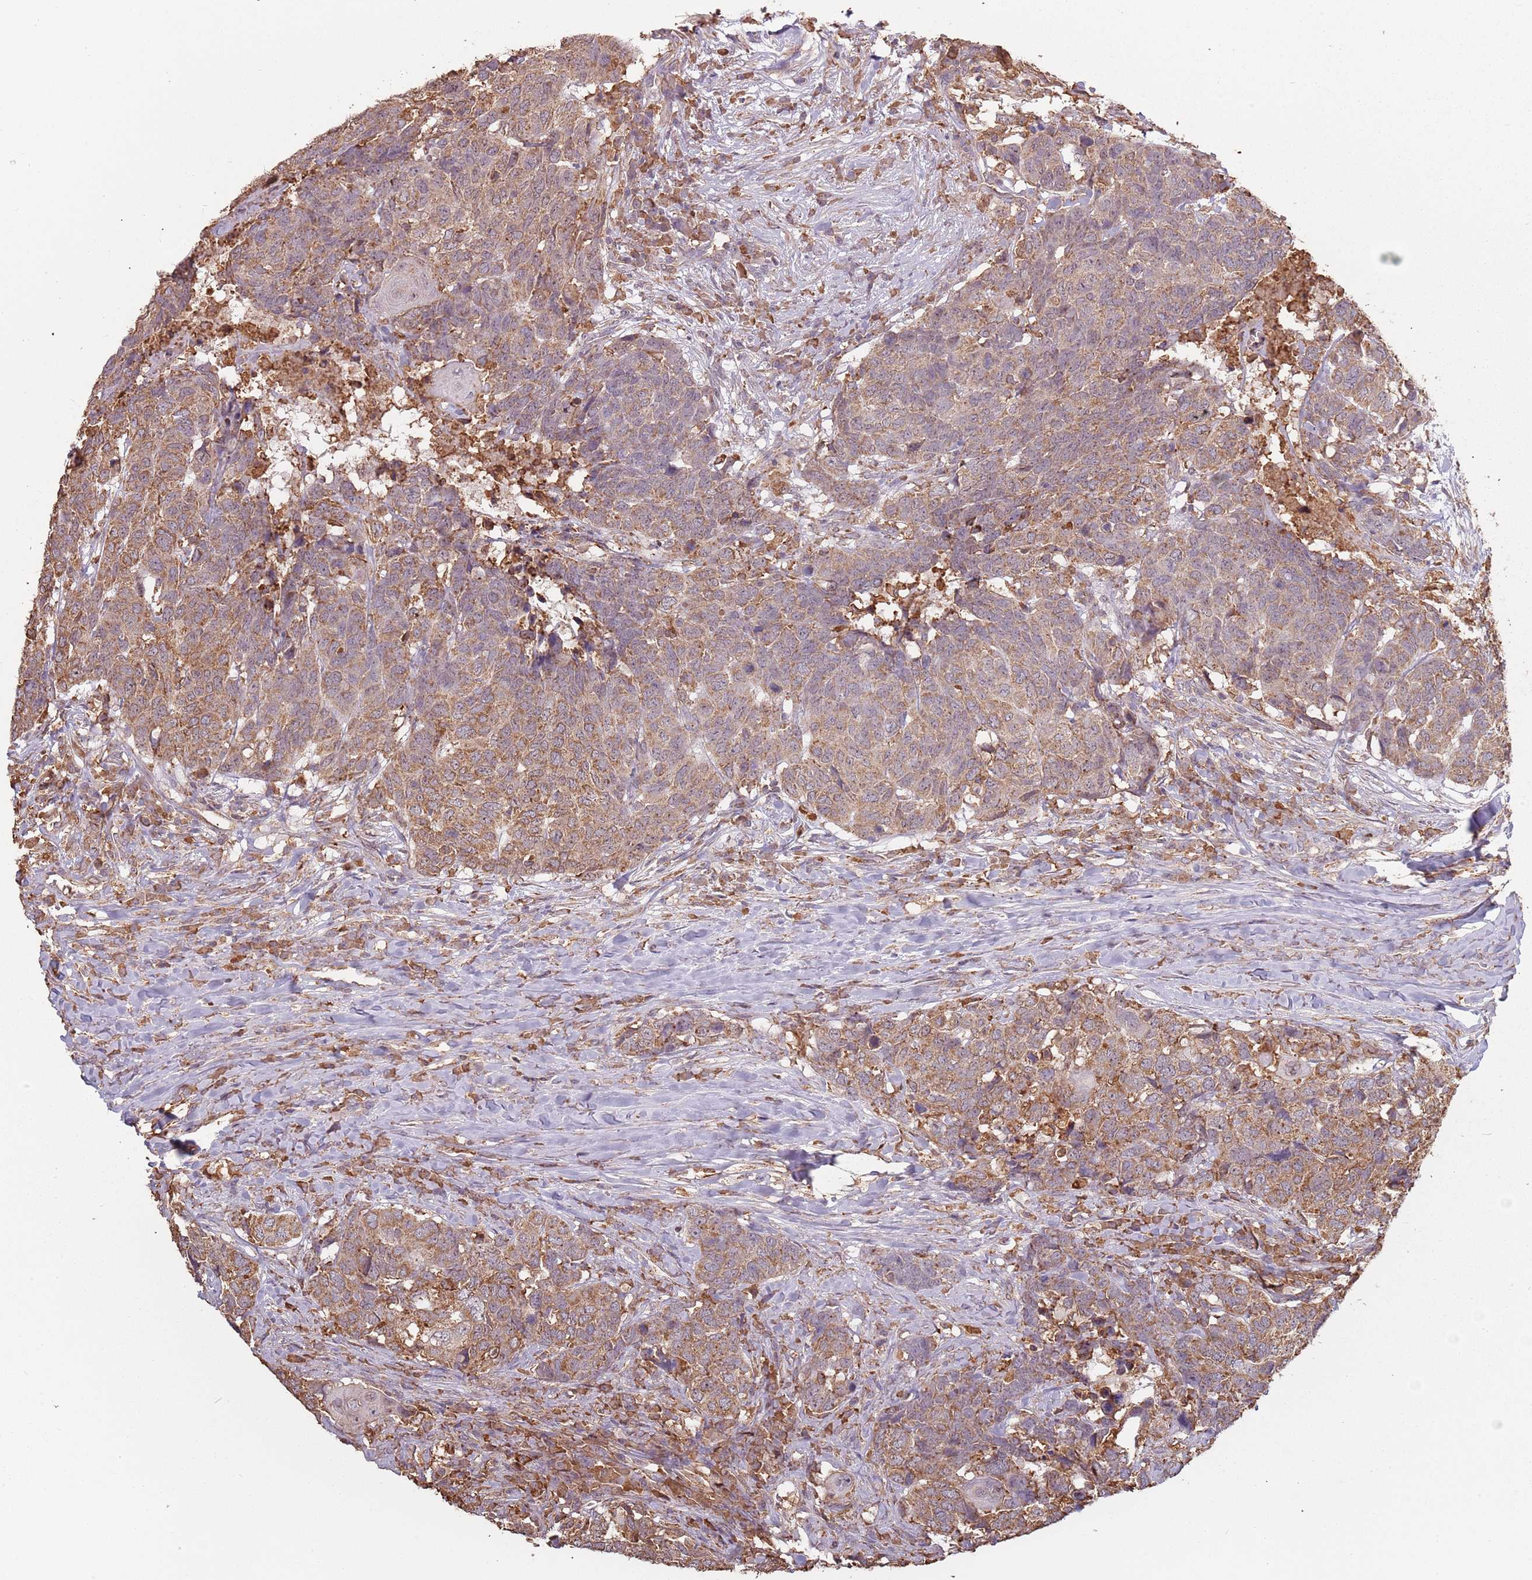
{"staining": {"intensity": "moderate", "quantity": "25%-75%", "location": "cytoplasmic/membranous"}, "tissue": "head and neck cancer", "cell_type": "Tumor cells", "image_type": "cancer", "snomed": [{"axis": "morphology", "description": "Normal tissue, NOS"}, {"axis": "morphology", "description": "Squamous cell carcinoma, NOS"}, {"axis": "topography", "description": "Skeletal muscle"}, {"axis": "topography", "description": "Vascular tissue"}, {"axis": "topography", "description": "Peripheral nerve tissue"}, {"axis": "topography", "description": "Head-Neck"}], "caption": "Moderate cytoplasmic/membranous staining for a protein is appreciated in approximately 25%-75% of tumor cells of head and neck squamous cell carcinoma using immunohistochemistry.", "gene": "ATOSB", "patient": {"sex": "male", "age": 66}}